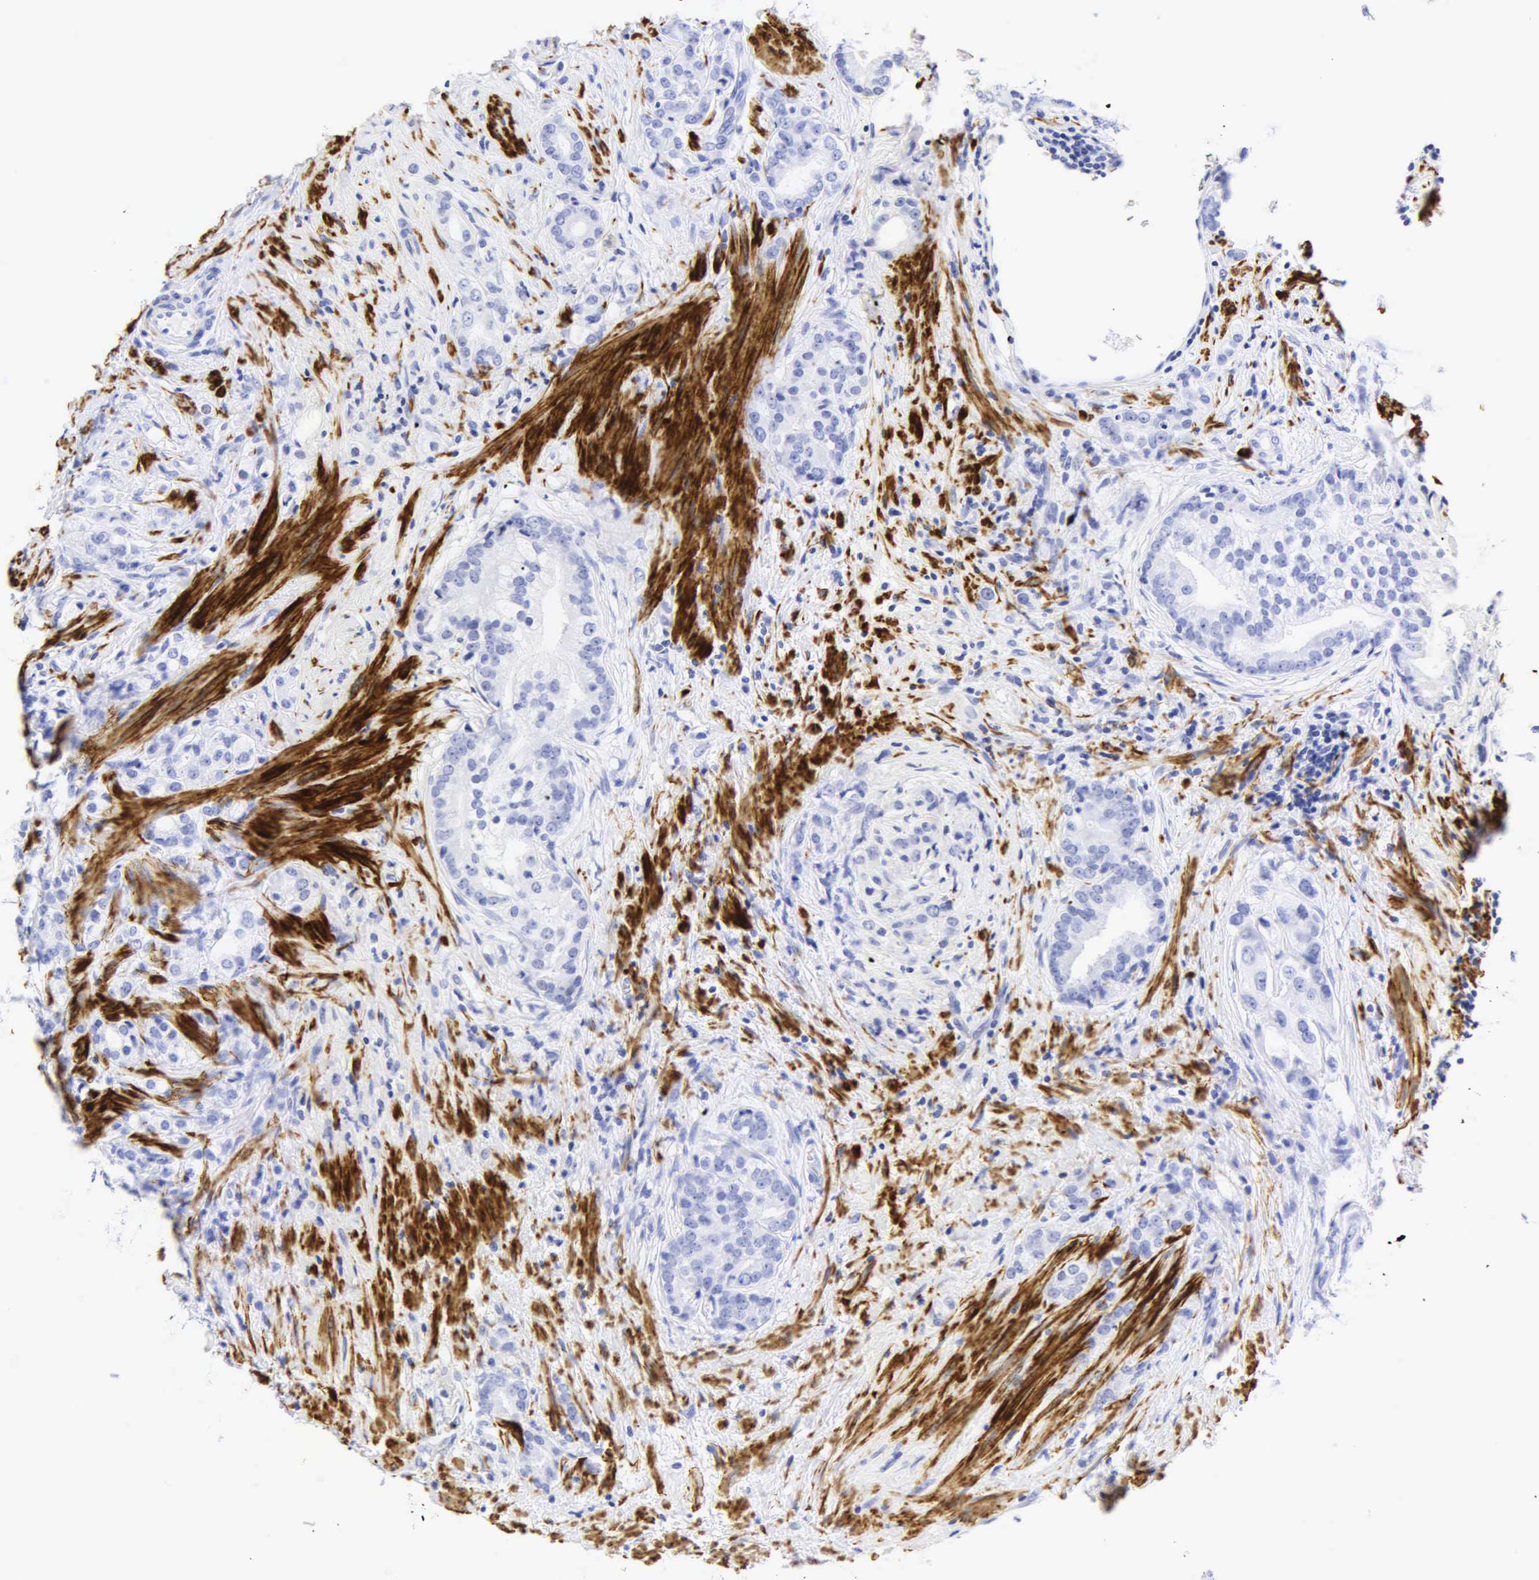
{"staining": {"intensity": "negative", "quantity": "none", "location": "none"}, "tissue": "prostate cancer", "cell_type": "Tumor cells", "image_type": "cancer", "snomed": [{"axis": "morphology", "description": "Adenocarcinoma, Medium grade"}, {"axis": "topography", "description": "Prostate"}], "caption": "IHC of human prostate cancer (medium-grade adenocarcinoma) demonstrates no expression in tumor cells.", "gene": "DES", "patient": {"sex": "male", "age": 59}}